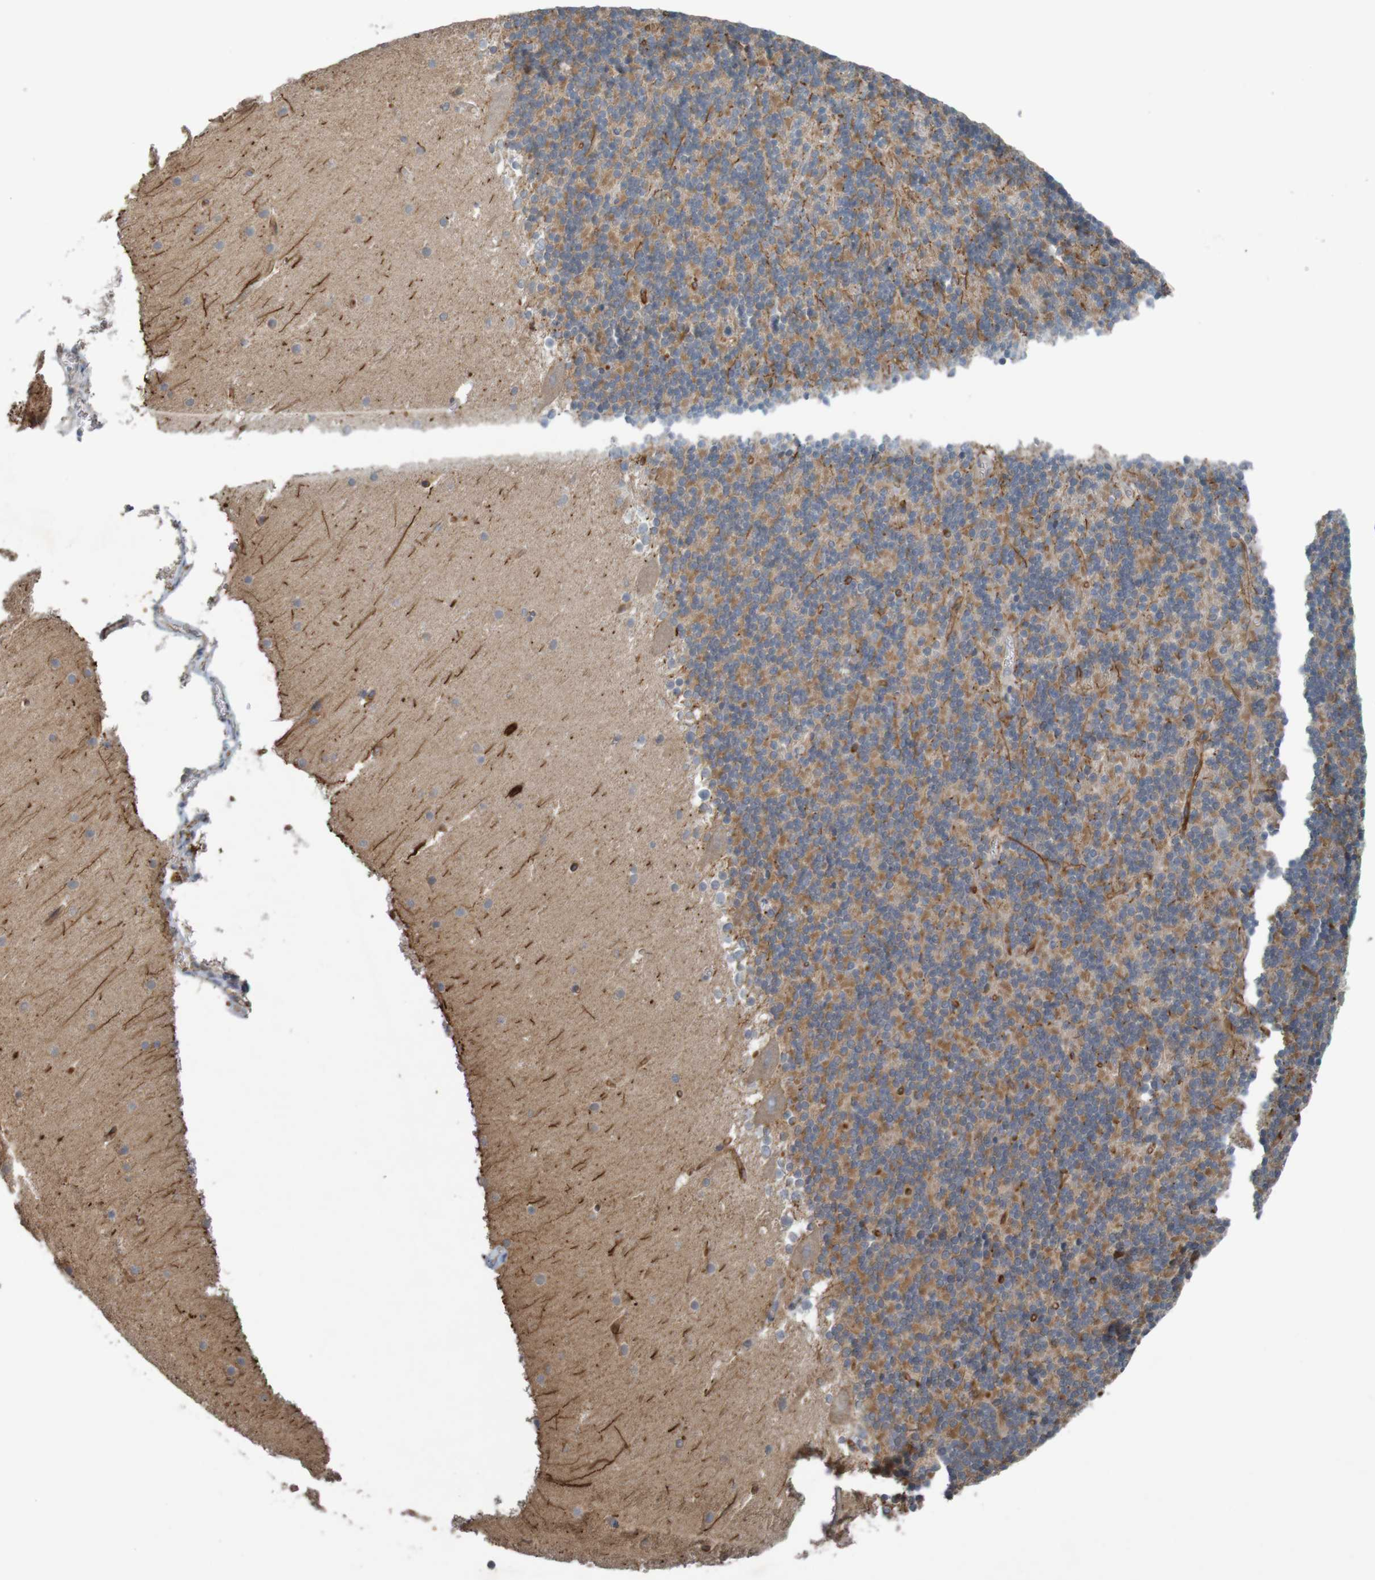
{"staining": {"intensity": "negative", "quantity": "none", "location": "none"}, "tissue": "cerebellum", "cell_type": "Cells in granular layer", "image_type": "normal", "snomed": [{"axis": "morphology", "description": "Normal tissue, NOS"}, {"axis": "topography", "description": "Cerebellum"}], "caption": "DAB immunohistochemical staining of normal human cerebellum shows no significant positivity in cells in granular layer.", "gene": "B3GAT2", "patient": {"sex": "male", "age": 45}}